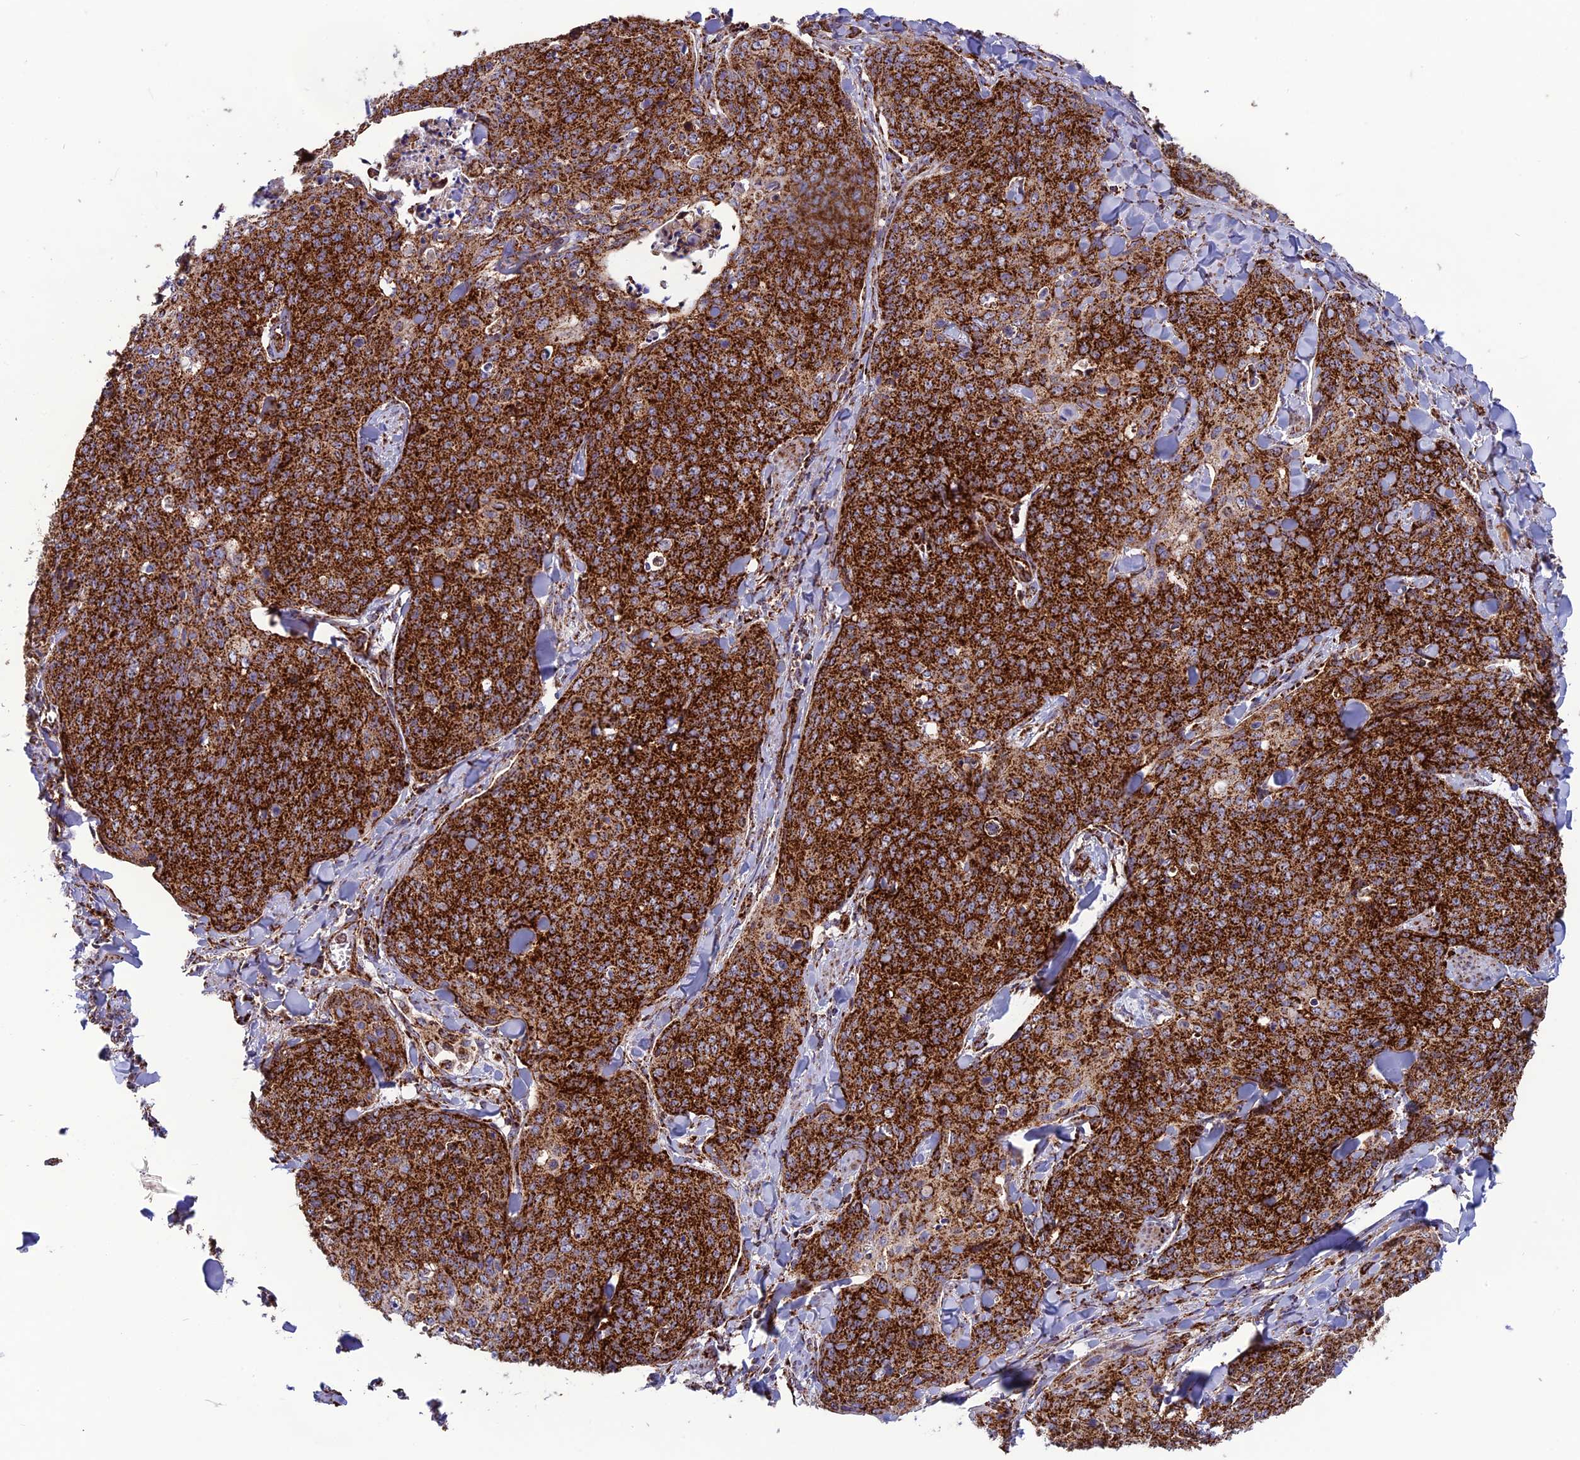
{"staining": {"intensity": "strong", "quantity": ">75%", "location": "cytoplasmic/membranous"}, "tissue": "skin cancer", "cell_type": "Tumor cells", "image_type": "cancer", "snomed": [{"axis": "morphology", "description": "Squamous cell carcinoma, NOS"}, {"axis": "topography", "description": "Skin"}, {"axis": "topography", "description": "Vulva"}], "caption": "The histopathology image reveals a brown stain indicating the presence of a protein in the cytoplasmic/membranous of tumor cells in skin squamous cell carcinoma.", "gene": "MRPS18B", "patient": {"sex": "female", "age": 85}}